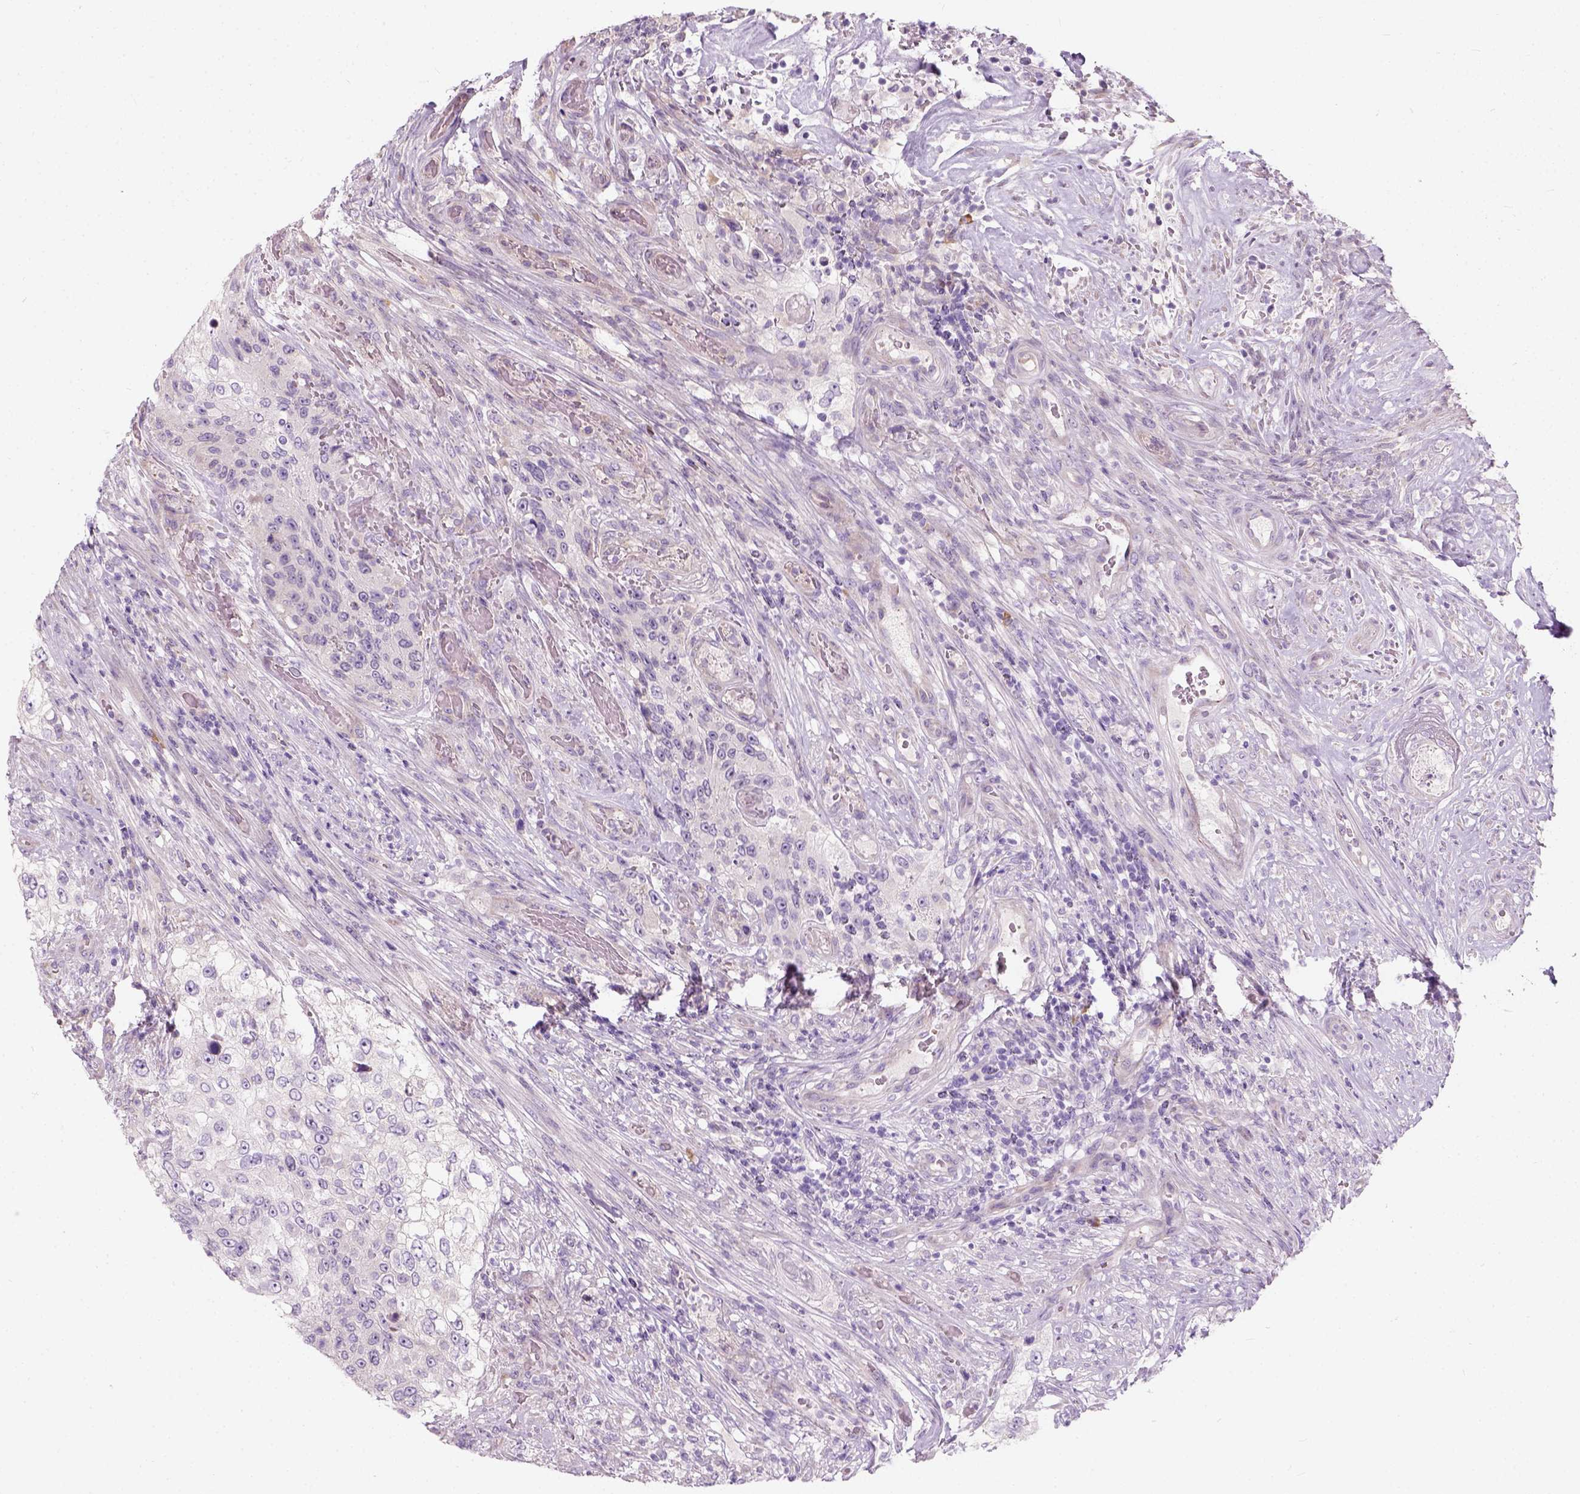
{"staining": {"intensity": "negative", "quantity": "none", "location": "none"}, "tissue": "urothelial cancer", "cell_type": "Tumor cells", "image_type": "cancer", "snomed": [{"axis": "morphology", "description": "Urothelial carcinoma, High grade"}, {"axis": "topography", "description": "Urinary bladder"}], "caption": "This is an immunohistochemistry photomicrograph of human urothelial carcinoma (high-grade). There is no staining in tumor cells.", "gene": "TRIM72", "patient": {"sex": "female", "age": 60}}